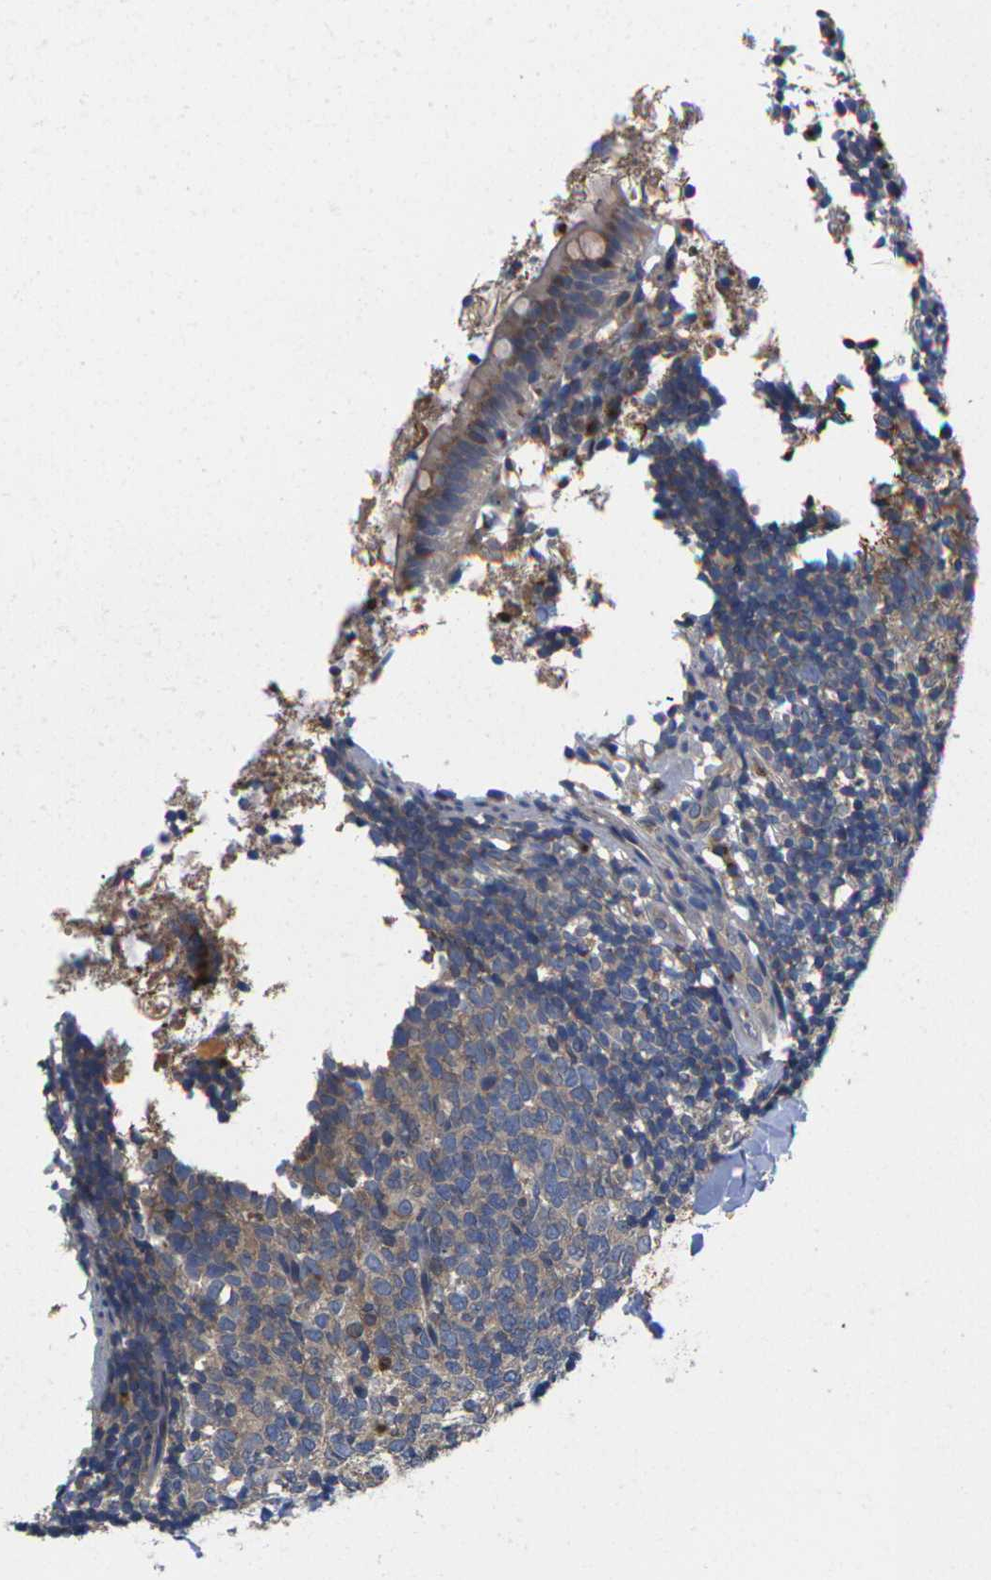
{"staining": {"intensity": "moderate", "quantity": ">75%", "location": "cytoplasmic/membranous"}, "tissue": "appendix", "cell_type": "Glandular cells", "image_type": "normal", "snomed": [{"axis": "morphology", "description": "Normal tissue, NOS"}, {"axis": "topography", "description": "Appendix"}], "caption": "Appendix stained with IHC reveals moderate cytoplasmic/membranous expression in about >75% of glandular cells.", "gene": "TMCC2", "patient": {"sex": "female", "age": 20}}